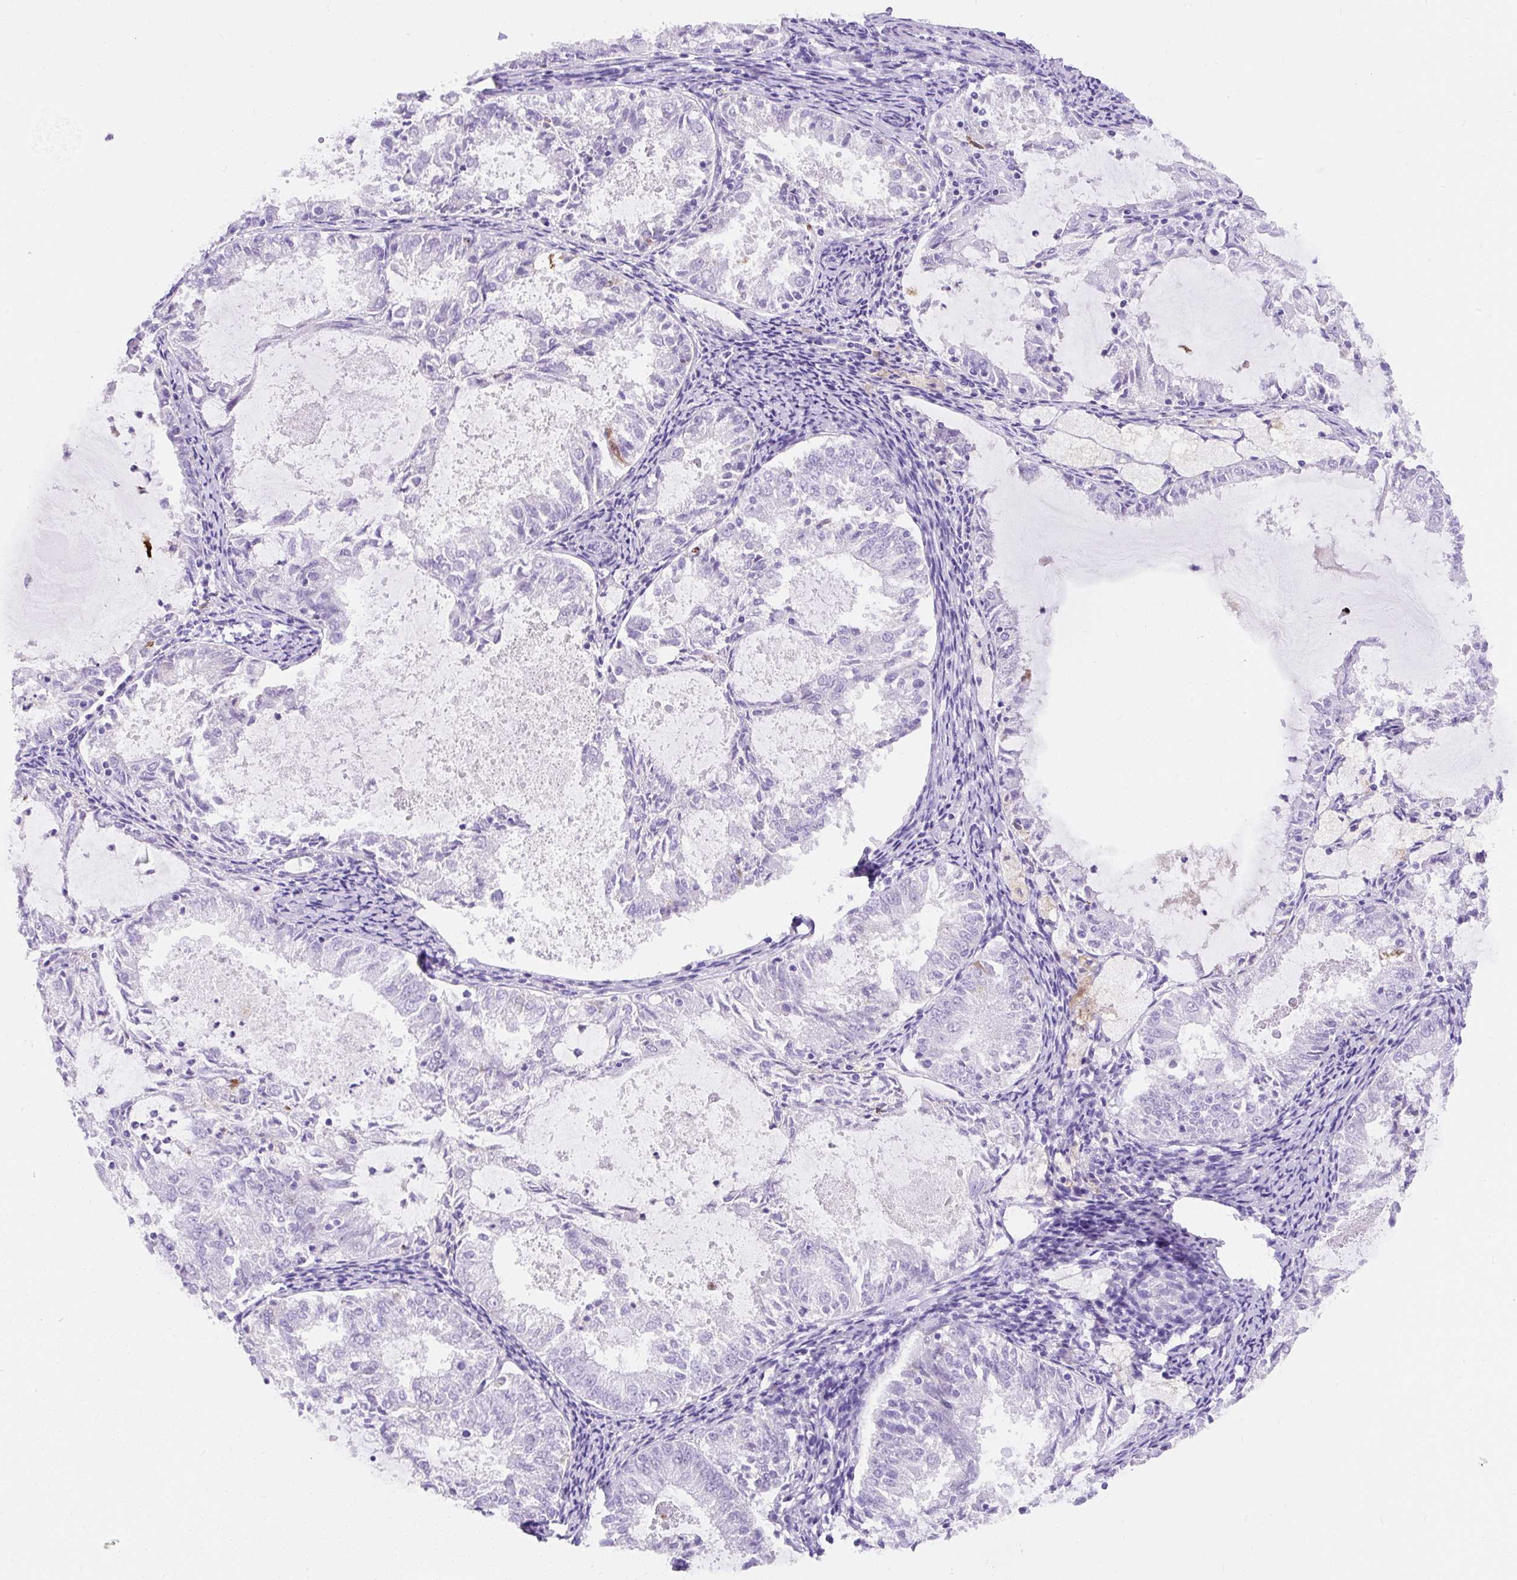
{"staining": {"intensity": "negative", "quantity": "none", "location": "none"}, "tissue": "endometrial cancer", "cell_type": "Tumor cells", "image_type": "cancer", "snomed": [{"axis": "morphology", "description": "Adenocarcinoma, NOS"}, {"axis": "topography", "description": "Endometrium"}], "caption": "IHC image of neoplastic tissue: human endometrial adenocarcinoma stained with DAB demonstrates no significant protein positivity in tumor cells.", "gene": "APOC4-APOC2", "patient": {"sex": "female", "age": 57}}